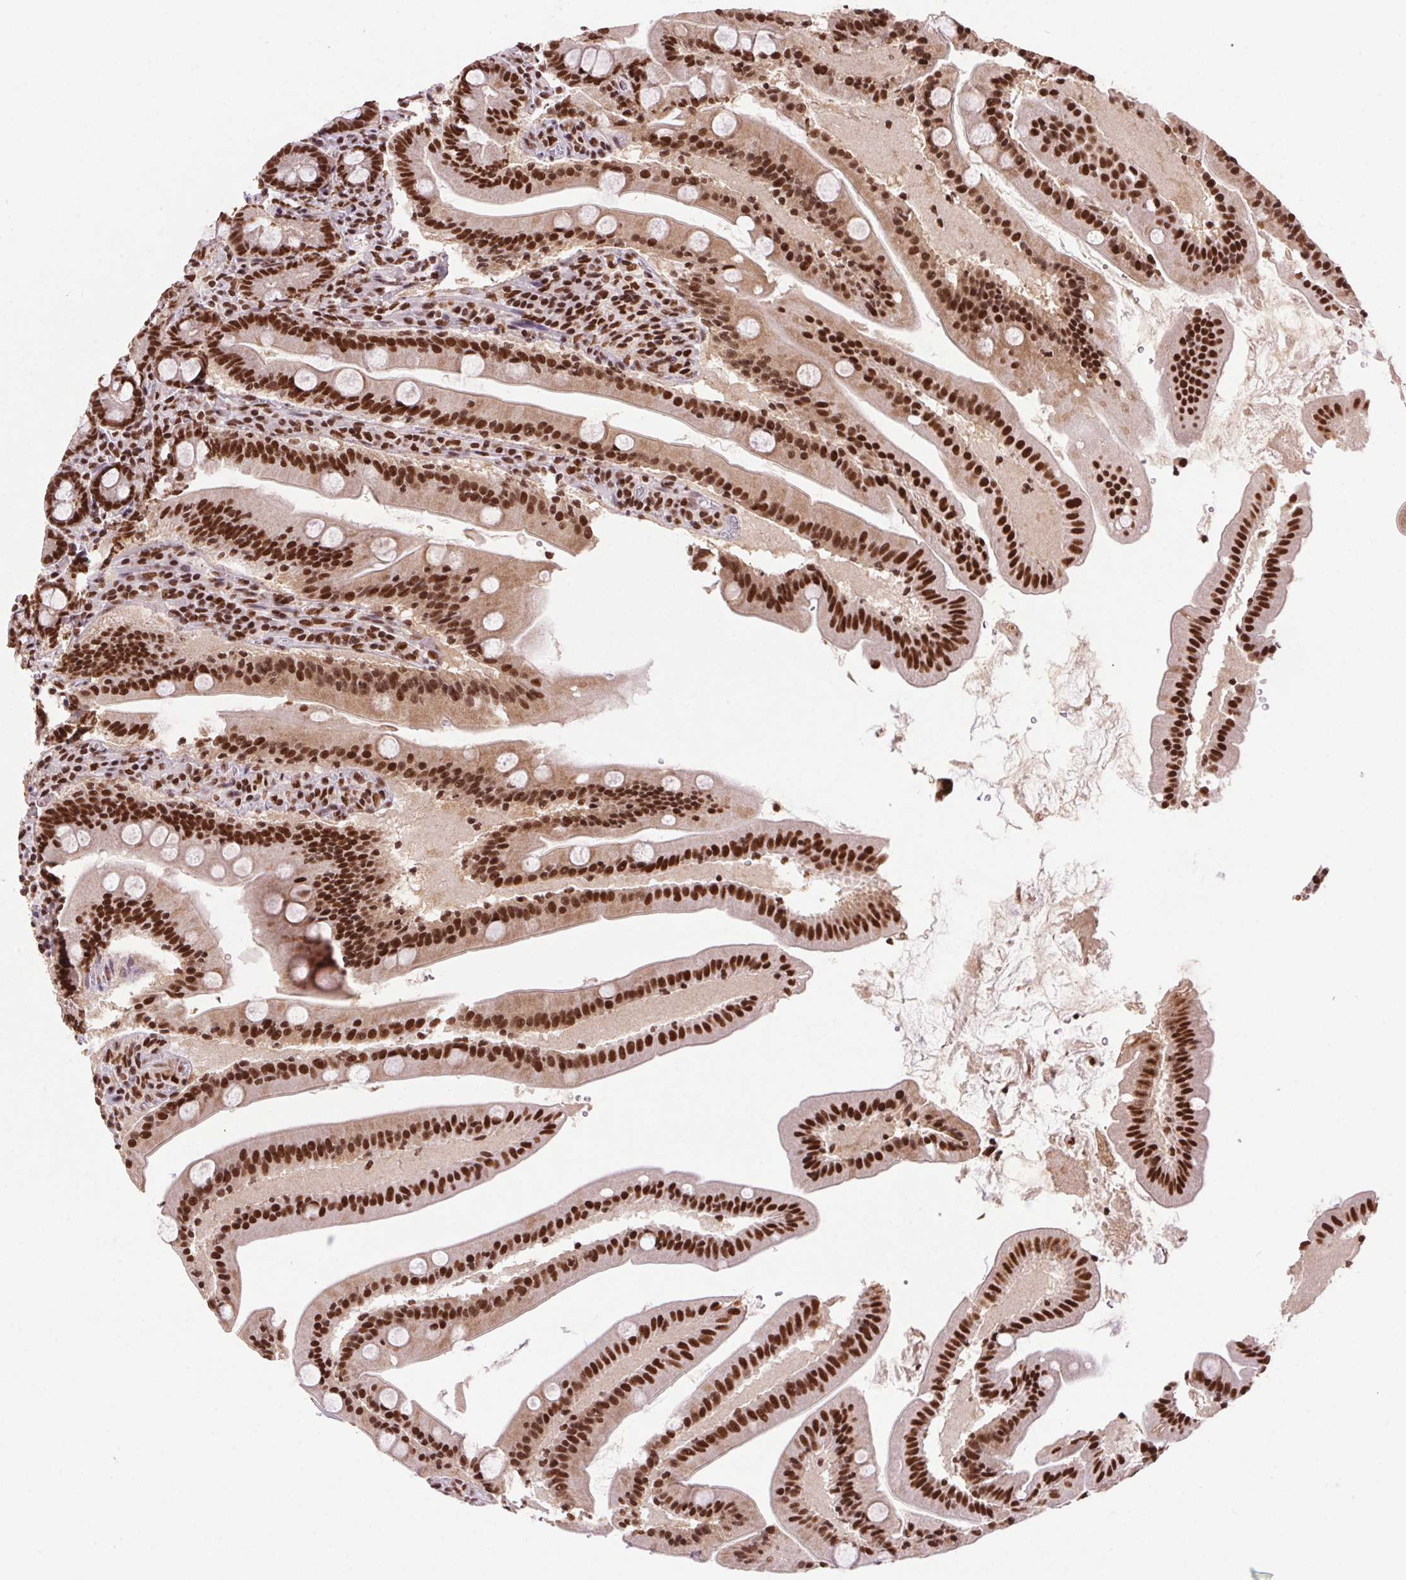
{"staining": {"intensity": "strong", "quantity": ">75%", "location": "nuclear"}, "tissue": "small intestine", "cell_type": "Glandular cells", "image_type": "normal", "snomed": [{"axis": "morphology", "description": "Normal tissue, NOS"}, {"axis": "topography", "description": "Small intestine"}], "caption": "Approximately >75% of glandular cells in benign human small intestine exhibit strong nuclear protein expression as visualized by brown immunohistochemical staining.", "gene": "ZNF207", "patient": {"sex": "male", "age": 37}}